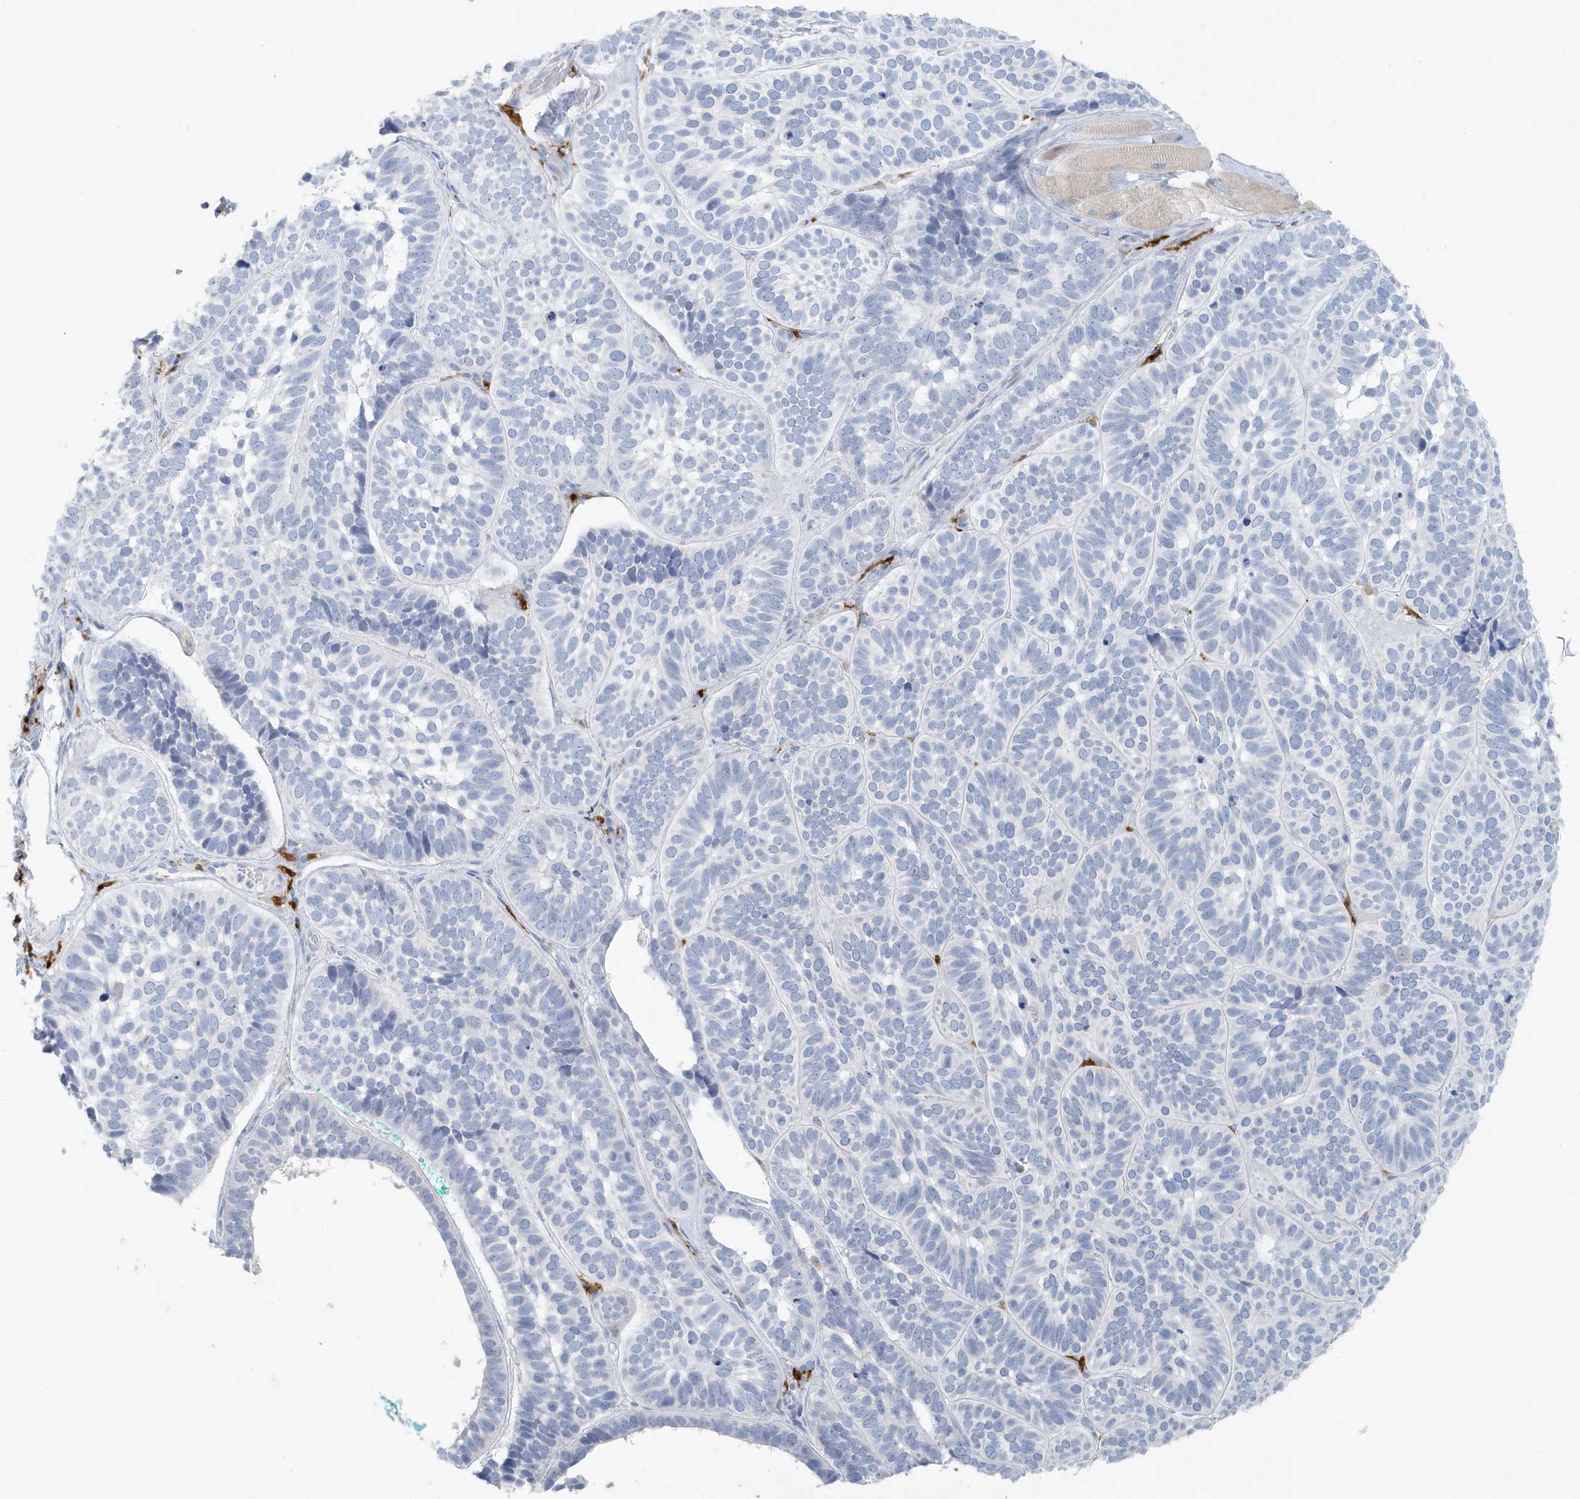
{"staining": {"intensity": "negative", "quantity": "none", "location": "none"}, "tissue": "skin cancer", "cell_type": "Tumor cells", "image_type": "cancer", "snomed": [{"axis": "morphology", "description": "Basal cell carcinoma"}, {"axis": "topography", "description": "Skin"}], "caption": "Immunohistochemical staining of human skin basal cell carcinoma demonstrates no significant staining in tumor cells.", "gene": "FAM98A", "patient": {"sex": "male", "age": 62}}